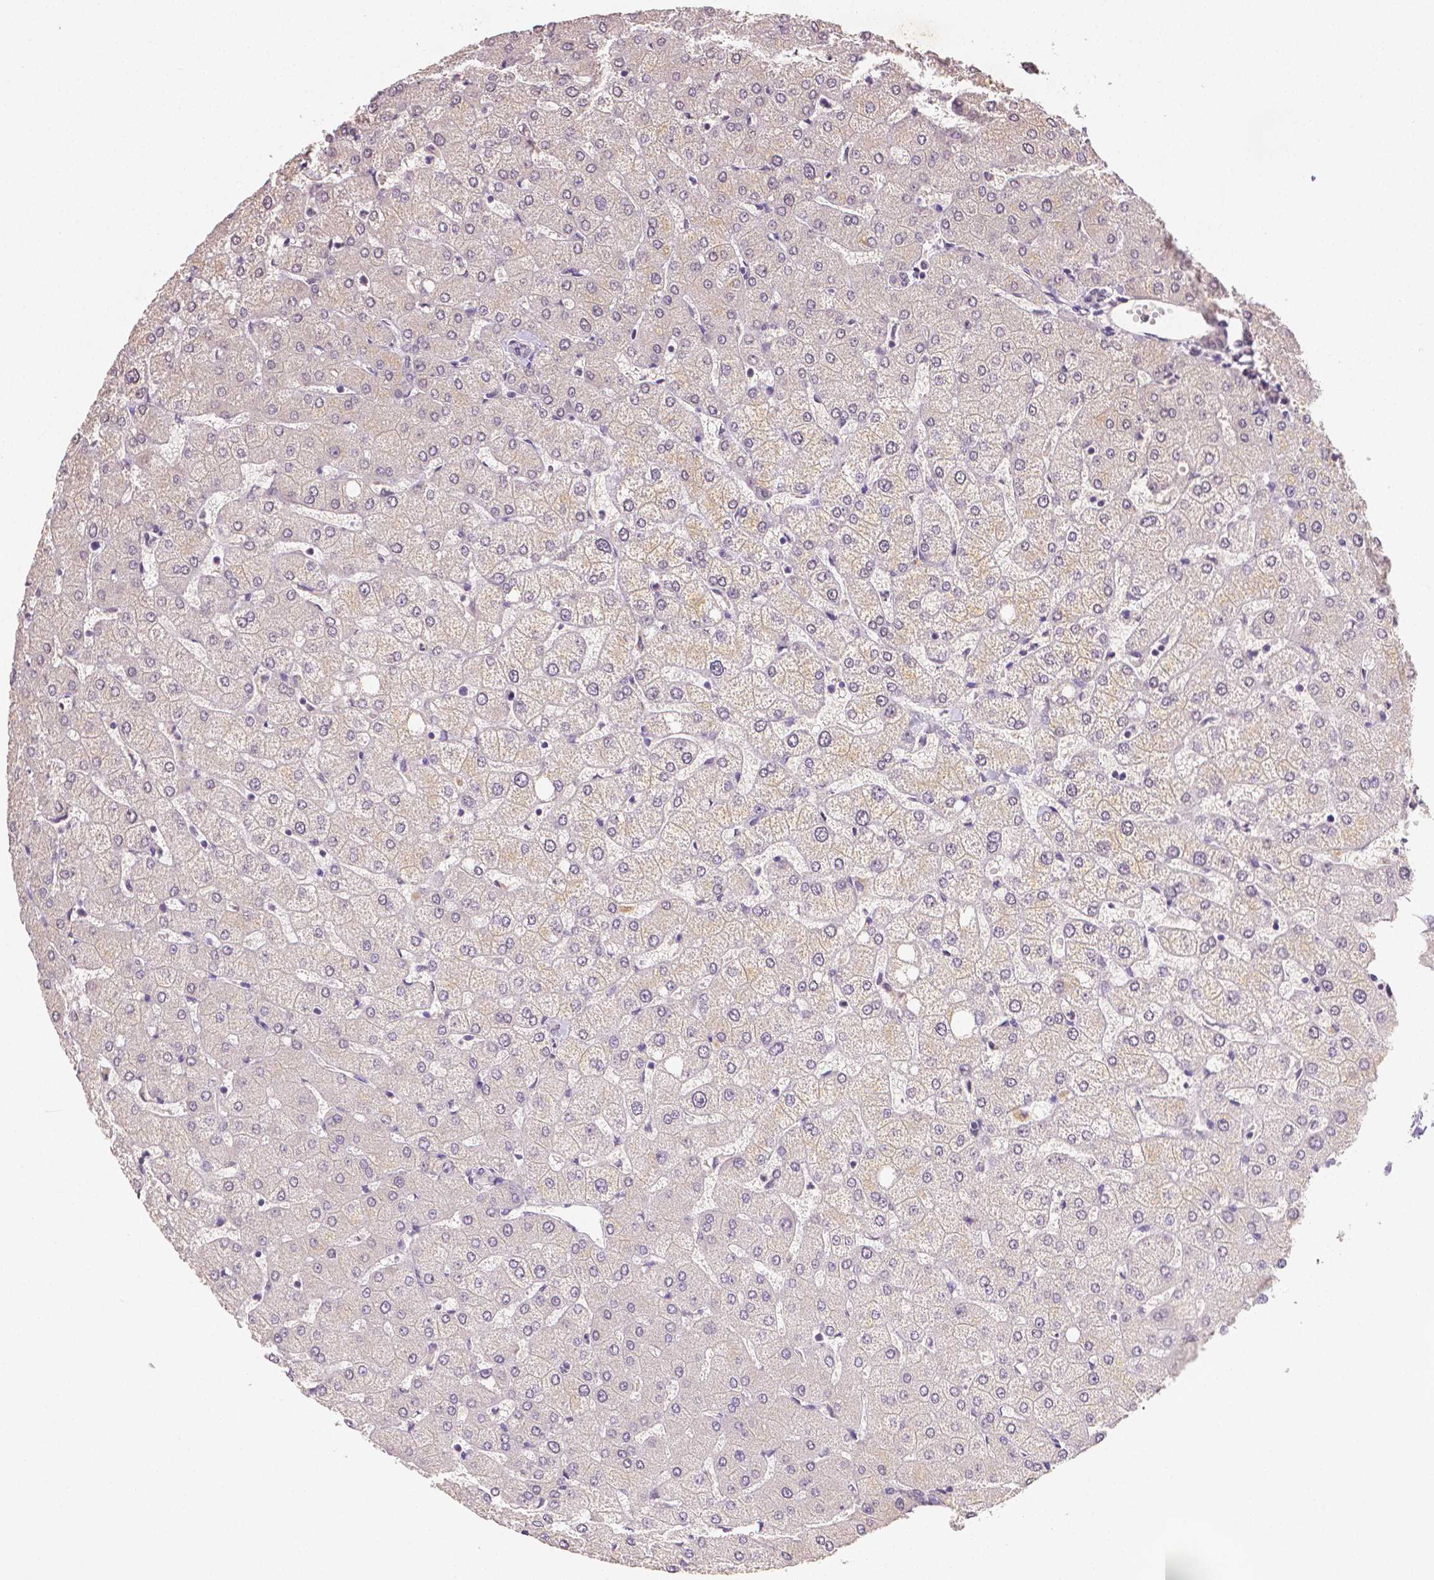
{"staining": {"intensity": "negative", "quantity": "none", "location": "none"}, "tissue": "liver", "cell_type": "Cholangiocytes", "image_type": "normal", "snomed": [{"axis": "morphology", "description": "Normal tissue, NOS"}, {"axis": "topography", "description": "Liver"}], "caption": "A high-resolution micrograph shows IHC staining of normal liver, which reveals no significant staining in cholangiocytes.", "gene": "TGM1", "patient": {"sex": "female", "age": 54}}